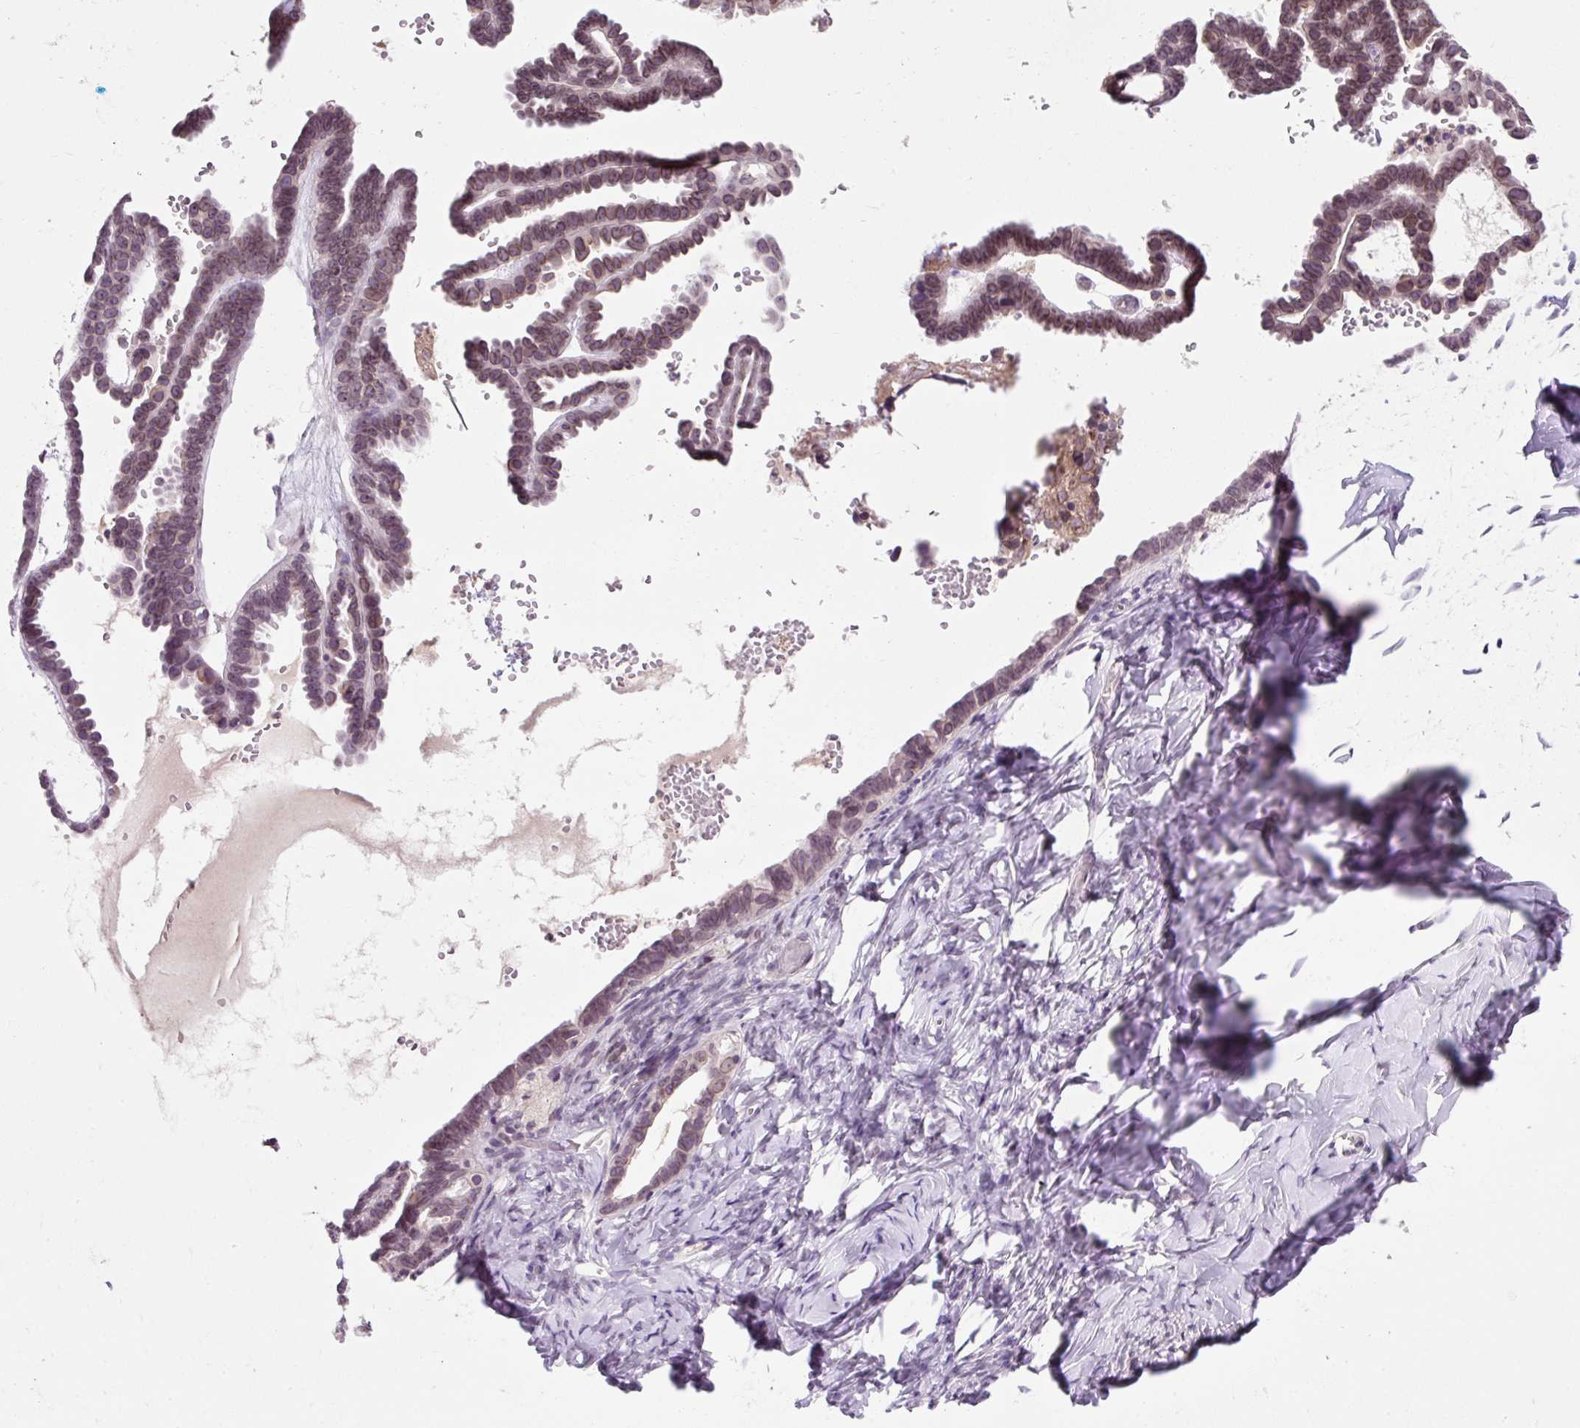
{"staining": {"intensity": "weak", "quantity": "25%-75%", "location": "cytoplasmic/membranous,nuclear"}, "tissue": "ovarian cancer", "cell_type": "Tumor cells", "image_type": "cancer", "snomed": [{"axis": "morphology", "description": "Cystadenocarcinoma, serous, NOS"}, {"axis": "topography", "description": "Ovary"}], "caption": "Human ovarian cancer (serous cystadenocarcinoma) stained for a protein (brown) exhibits weak cytoplasmic/membranous and nuclear positive positivity in approximately 25%-75% of tumor cells.", "gene": "ZNF610", "patient": {"sex": "female", "age": 69}}